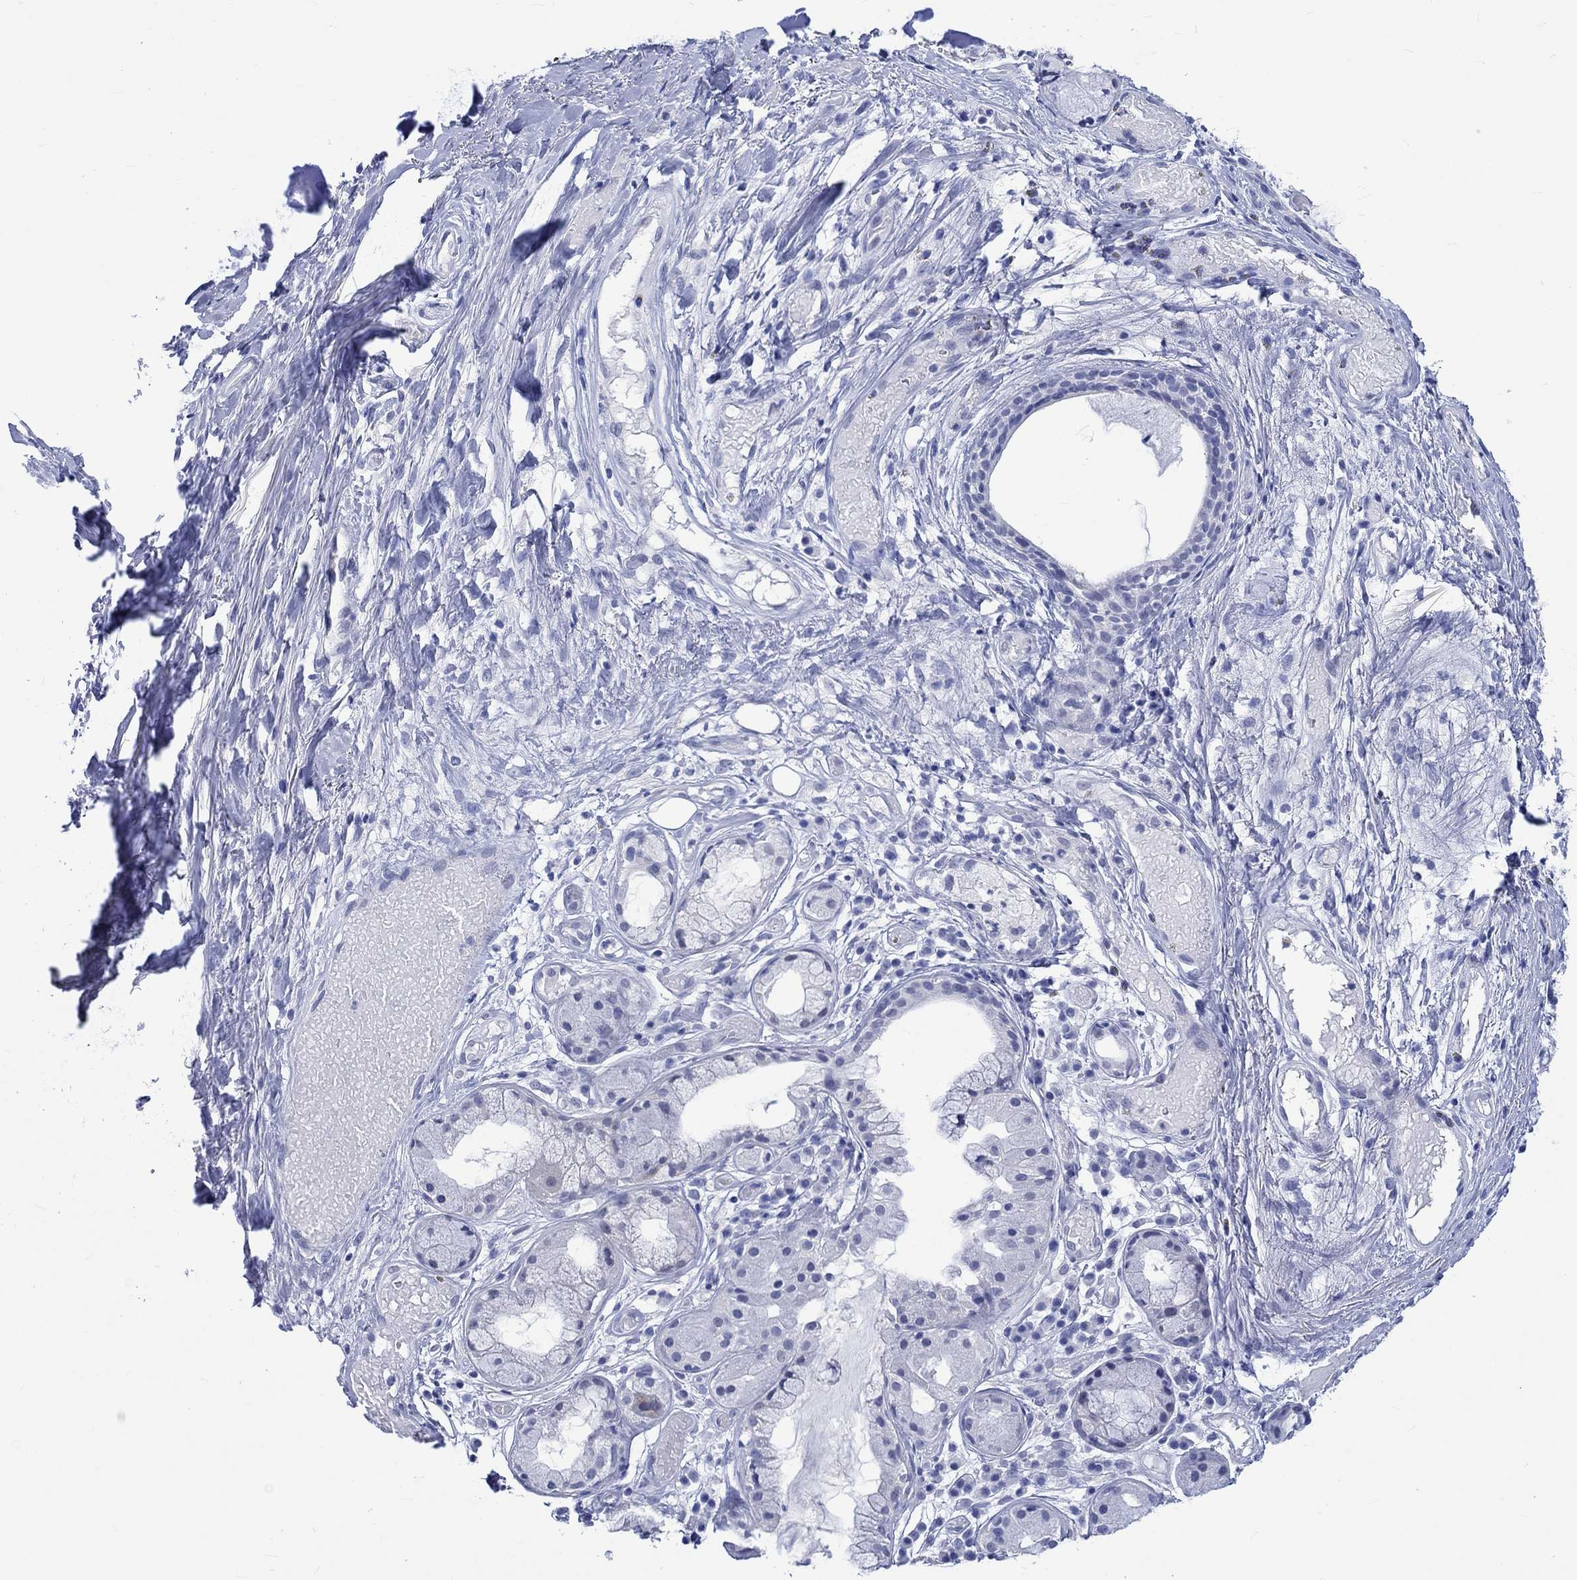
{"staining": {"intensity": "negative", "quantity": "none", "location": "none"}, "tissue": "adipose tissue", "cell_type": "Adipocytes", "image_type": "normal", "snomed": [{"axis": "morphology", "description": "Normal tissue, NOS"}, {"axis": "topography", "description": "Cartilage tissue"}], "caption": "Adipose tissue stained for a protein using immunohistochemistry (IHC) reveals no staining adipocytes.", "gene": "KLHL33", "patient": {"sex": "male", "age": 62}}